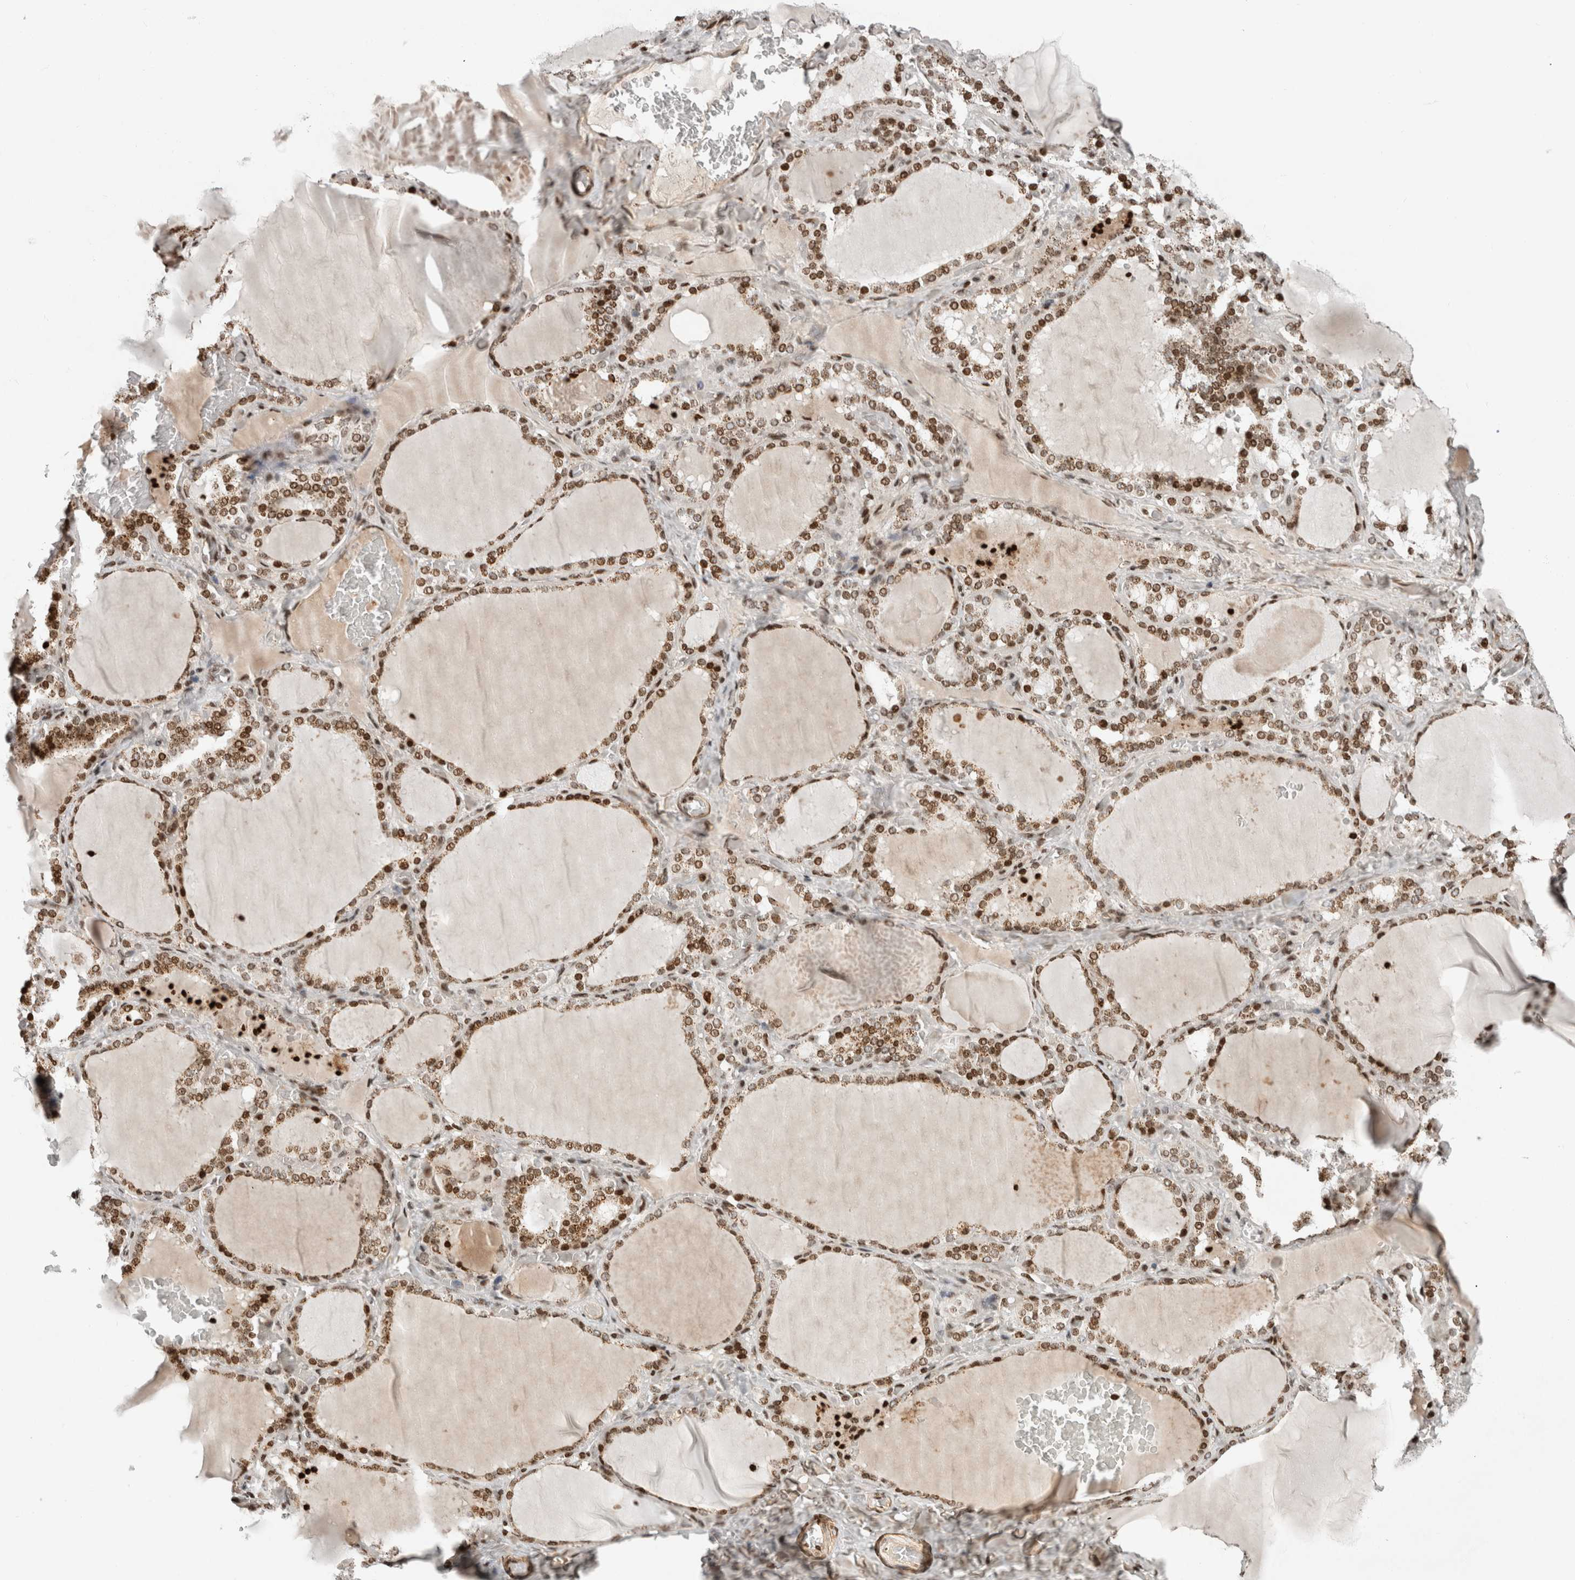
{"staining": {"intensity": "moderate", "quantity": ">75%", "location": "nuclear"}, "tissue": "thyroid gland", "cell_type": "Glandular cells", "image_type": "normal", "snomed": [{"axis": "morphology", "description": "Normal tissue, NOS"}, {"axis": "topography", "description": "Thyroid gland"}], "caption": "Immunohistochemical staining of benign human thyroid gland reveals moderate nuclear protein positivity in about >75% of glandular cells. The staining was performed using DAB to visualize the protein expression in brown, while the nuclei were stained in blue with hematoxylin (Magnification: 20x).", "gene": "GINS4", "patient": {"sex": "female", "age": 22}}